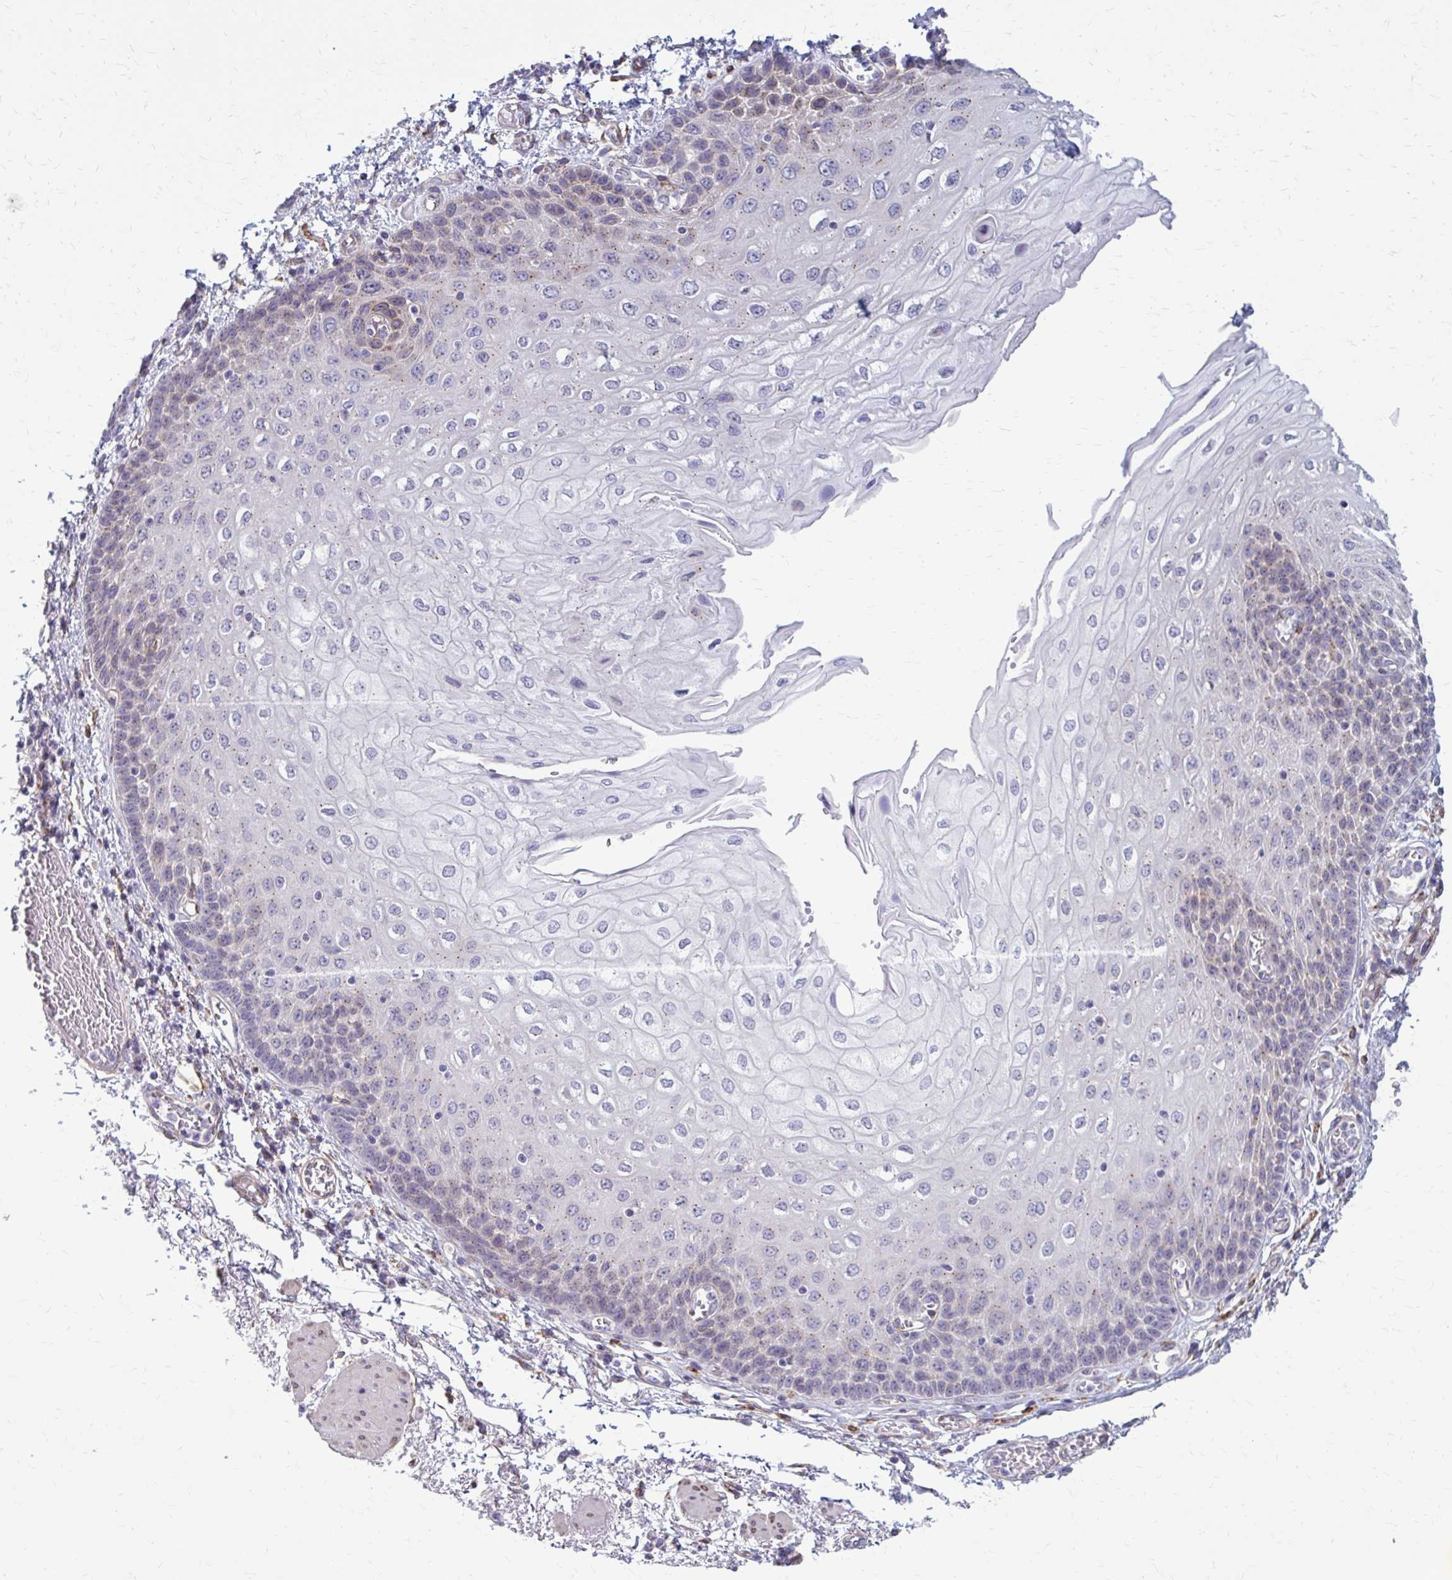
{"staining": {"intensity": "weak", "quantity": "<25%", "location": "cytoplasmic/membranous"}, "tissue": "esophagus", "cell_type": "Squamous epithelial cells", "image_type": "normal", "snomed": [{"axis": "morphology", "description": "Normal tissue, NOS"}, {"axis": "morphology", "description": "Adenocarcinoma, NOS"}, {"axis": "topography", "description": "Esophagus"}], "caption": "Esophagus was stained to show a protein in brown. There is no significant staining in squamous epithelial cells. (DAB IHC visualized using brightfield microscopy, high magnification).", "gene": "DEPP1", "patient": {"sex": "male", "age": 81}}